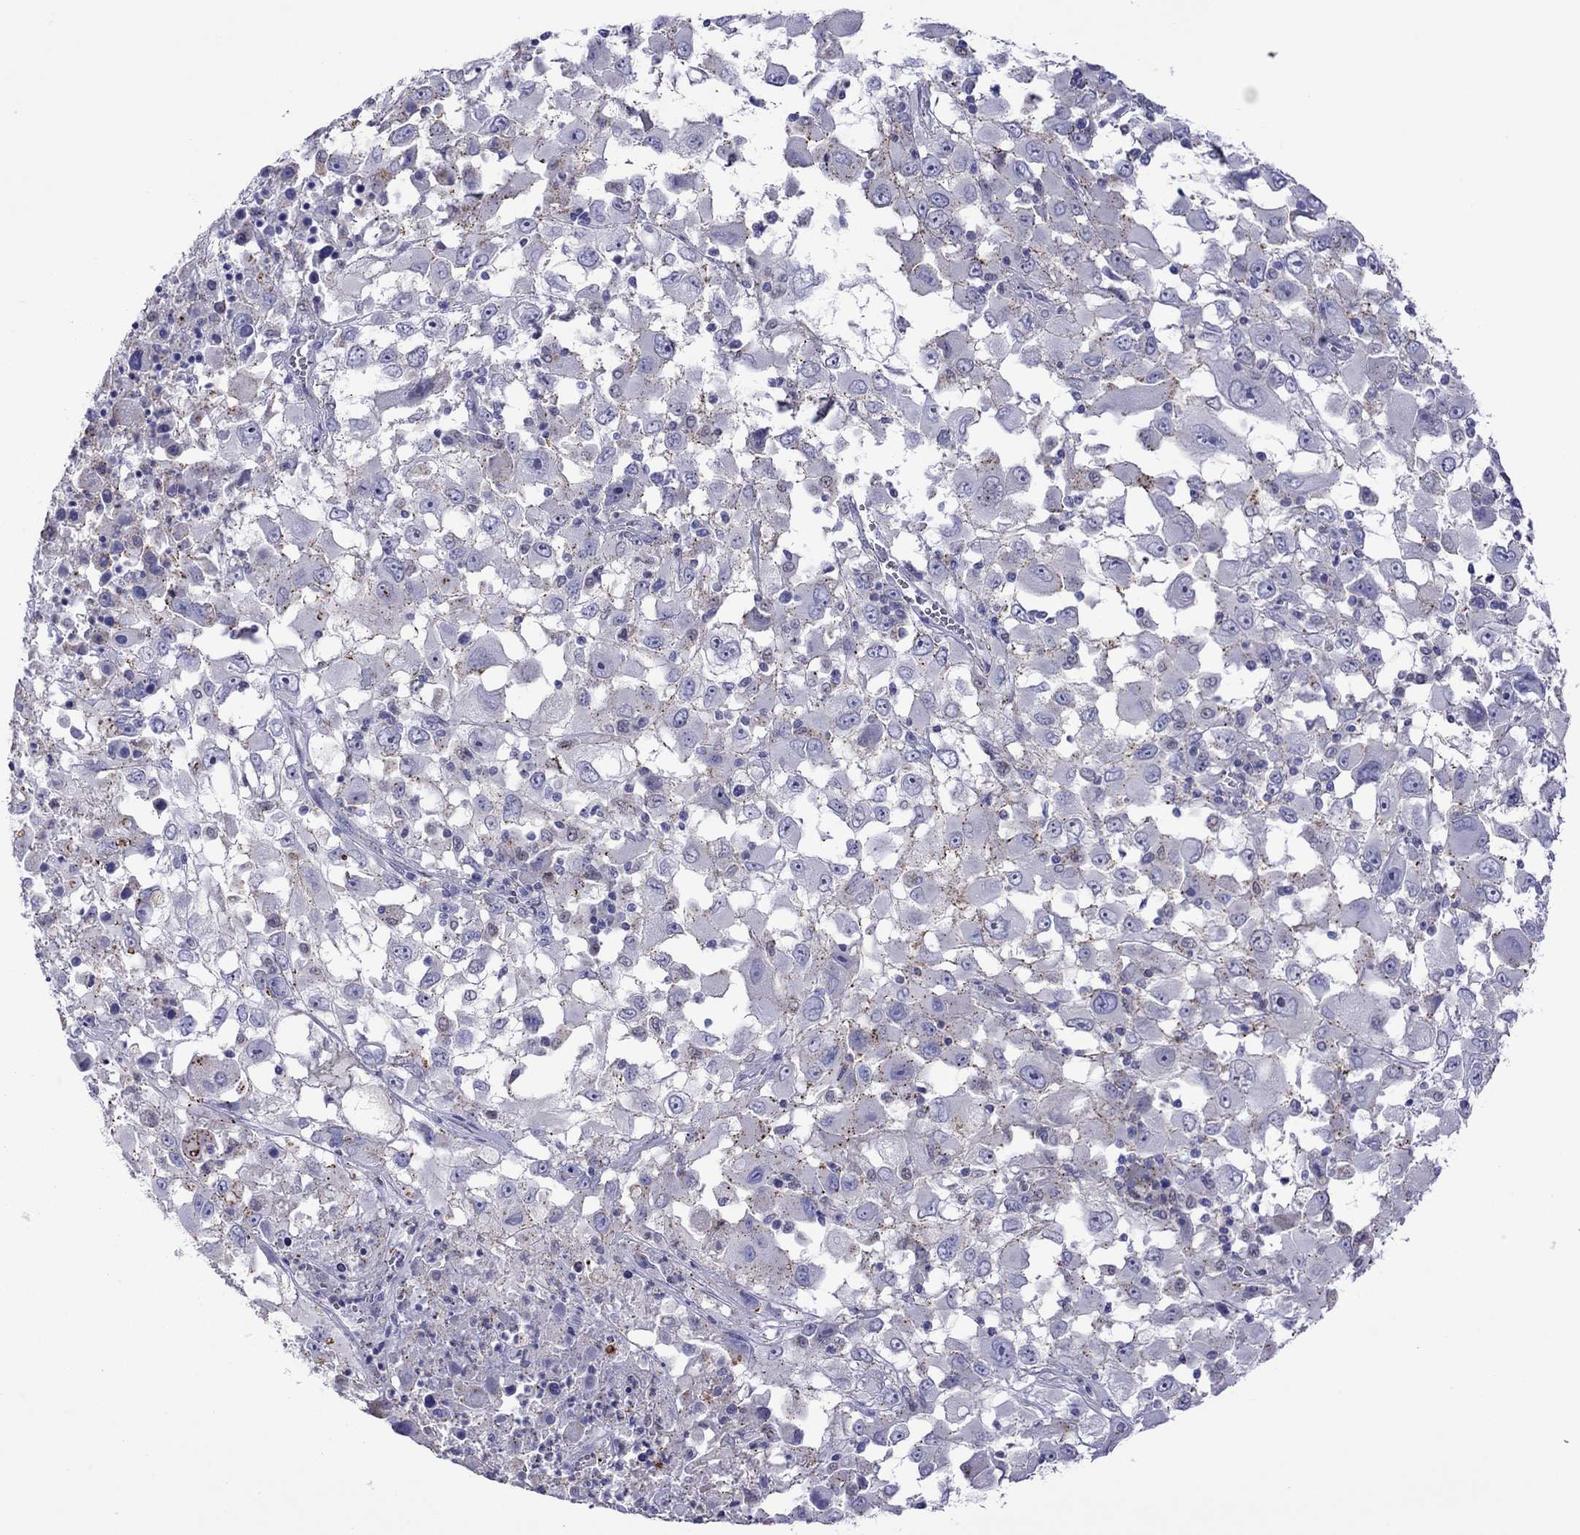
{"staining": {"intensity": "negative", "quantity": "none", "location": "none"}, "tissue": "melanoma", "cell_type": "Tumor cells", "image_type": "cancer", "snomed": [{"axis": "morphology", "description": "Malignant melanoma, Metastatic site"}, {"axis": "topography", "description": "Soft tissue"}], "caption": "An immunohistochemistry (IHC) histopathology image of melanoma is shown. There is no staining in tumor cells of melanoma. The staining was performed using DAB to visualize the protein expression in brown, while the nuclei were stained in blue with hematoxylin (Magnification: 20x).", "gene": "MPZ", "patient": {"sex": "male", "age": 50}}